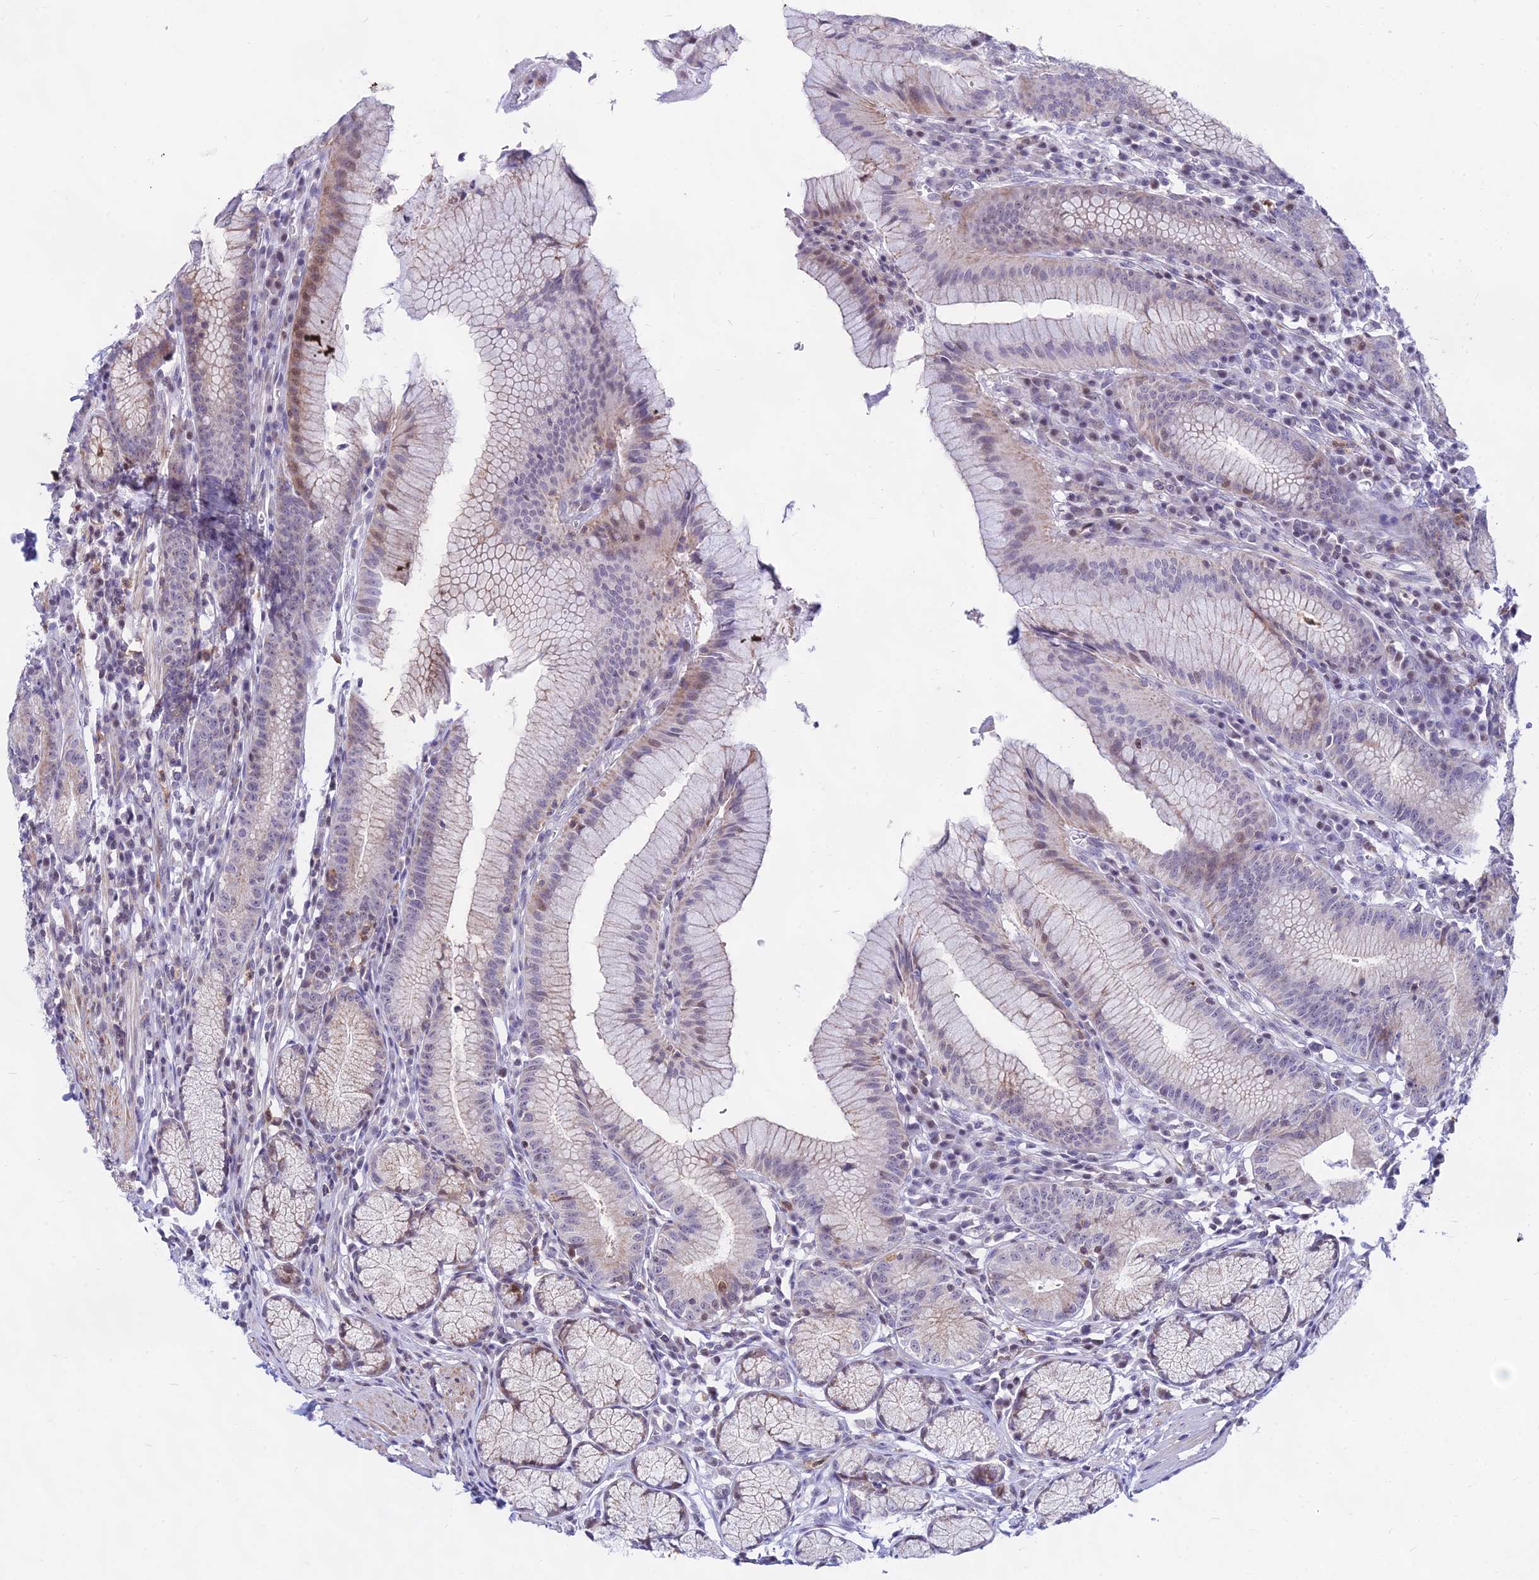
{"staining": {"intensity": "moderate", "quantity": "25%-75%", "location": "cytoplasmic/membranous,nuclear"}, "tissue": "stomach", "cell_type": "Glandular cells", "image_type": "normal", "snomed": [{"axis": "morphology", "description": "Normal tissue, NOS"}, {"axis": "topography", "description": "Stomach"}], "caption": "Protein expression by immunohistochemistry (IHC) displays moderate cytoplasmic/membranous,nuclear positivity in about 25%-75% of glandular cells in benign stomach.", "gene": "KRR1", "patient": {"sex": "male", "age": 55}}